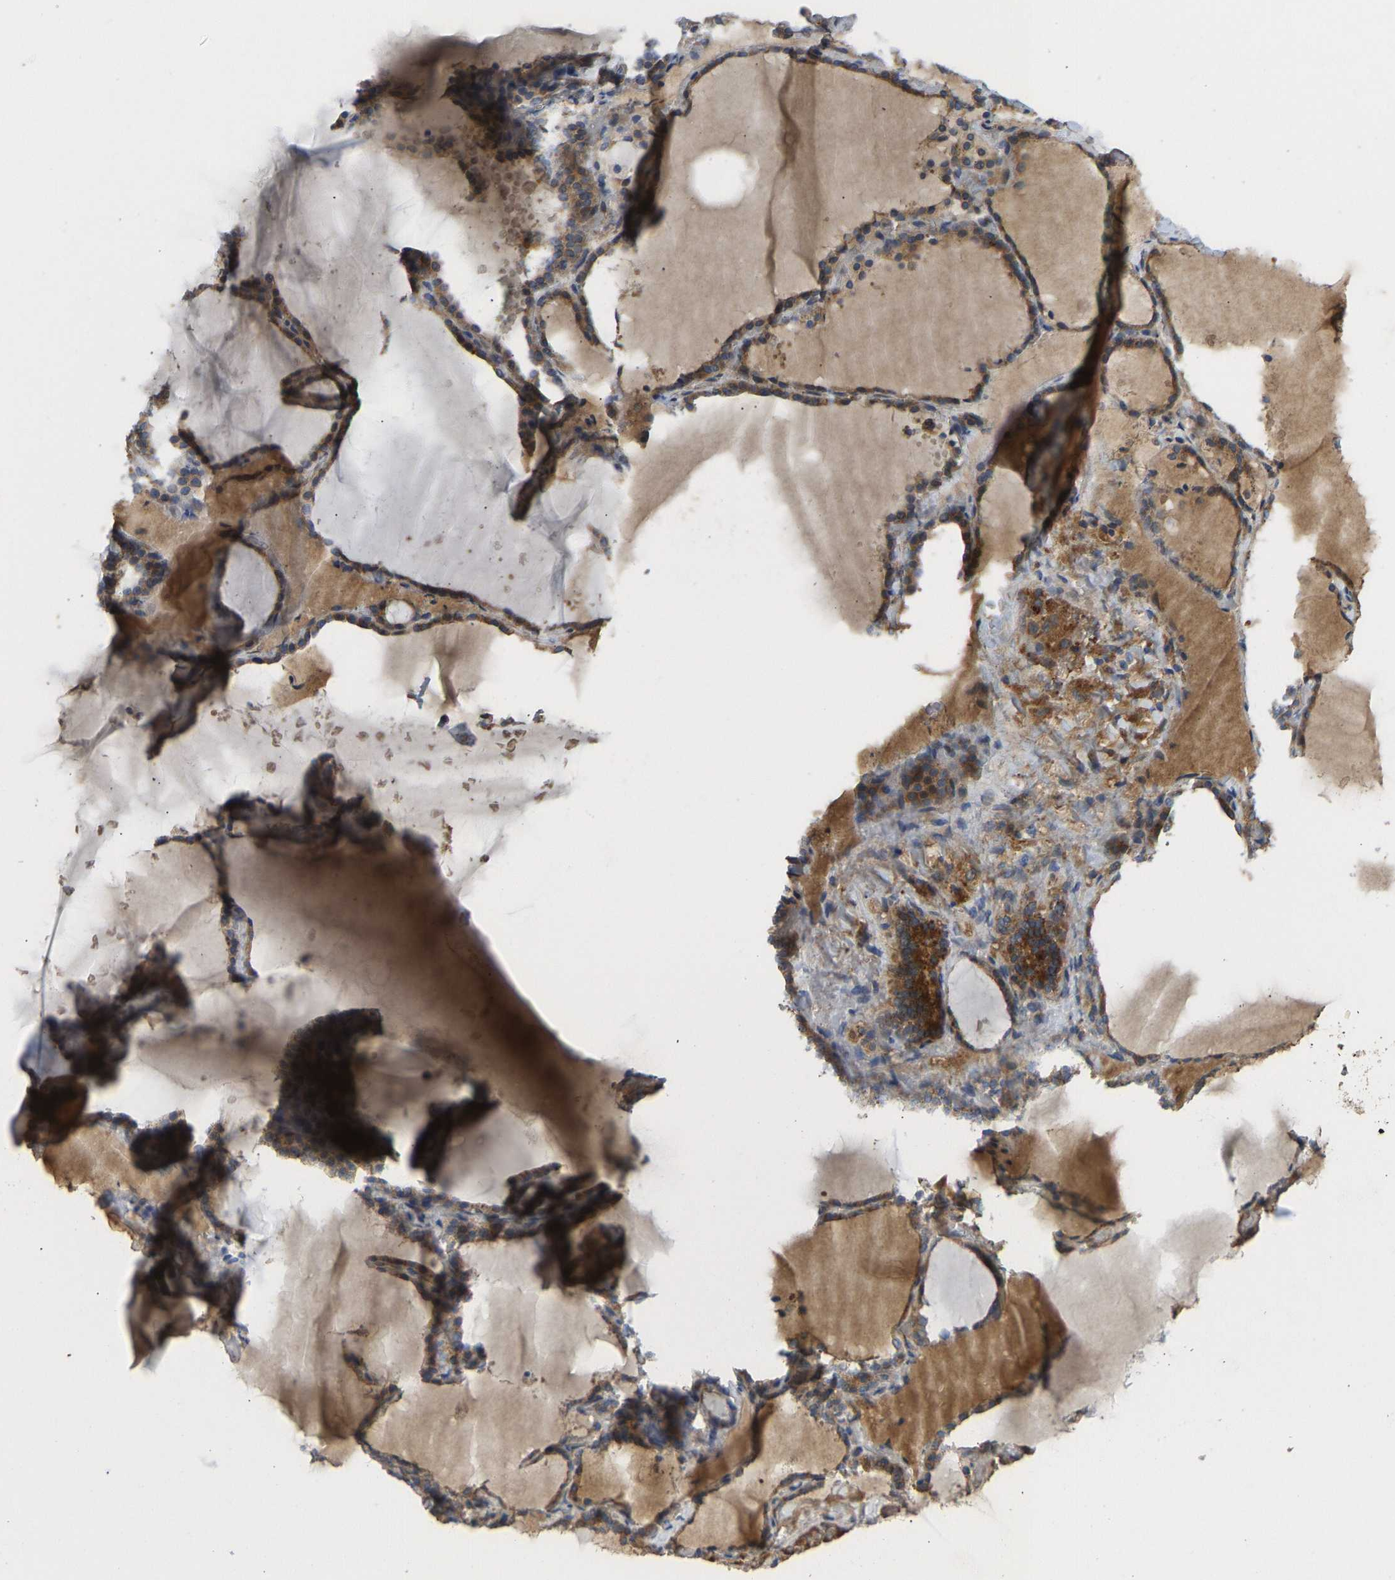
{"staining": {"intensity": "moderate", "quantity": ">75%", "location": "cytoplasmic/membranous"}, "tissue": "thyroid gland", "cell_type": "Glandular cells", "image_type": "normal", "snomed": [{"axis": "morphology", "description": "Normal tissue, NOS"}, {"axis": "topography", "description": "Thyroid gland"}], "caption": "This is a histology image of IHC staining of normal thyroid gland, which shows moderate expression in the cytoplasmic/membranous of glandular cells.", "gene": "VCPKMT", "patient": {"sex": "female", "age": 28}}